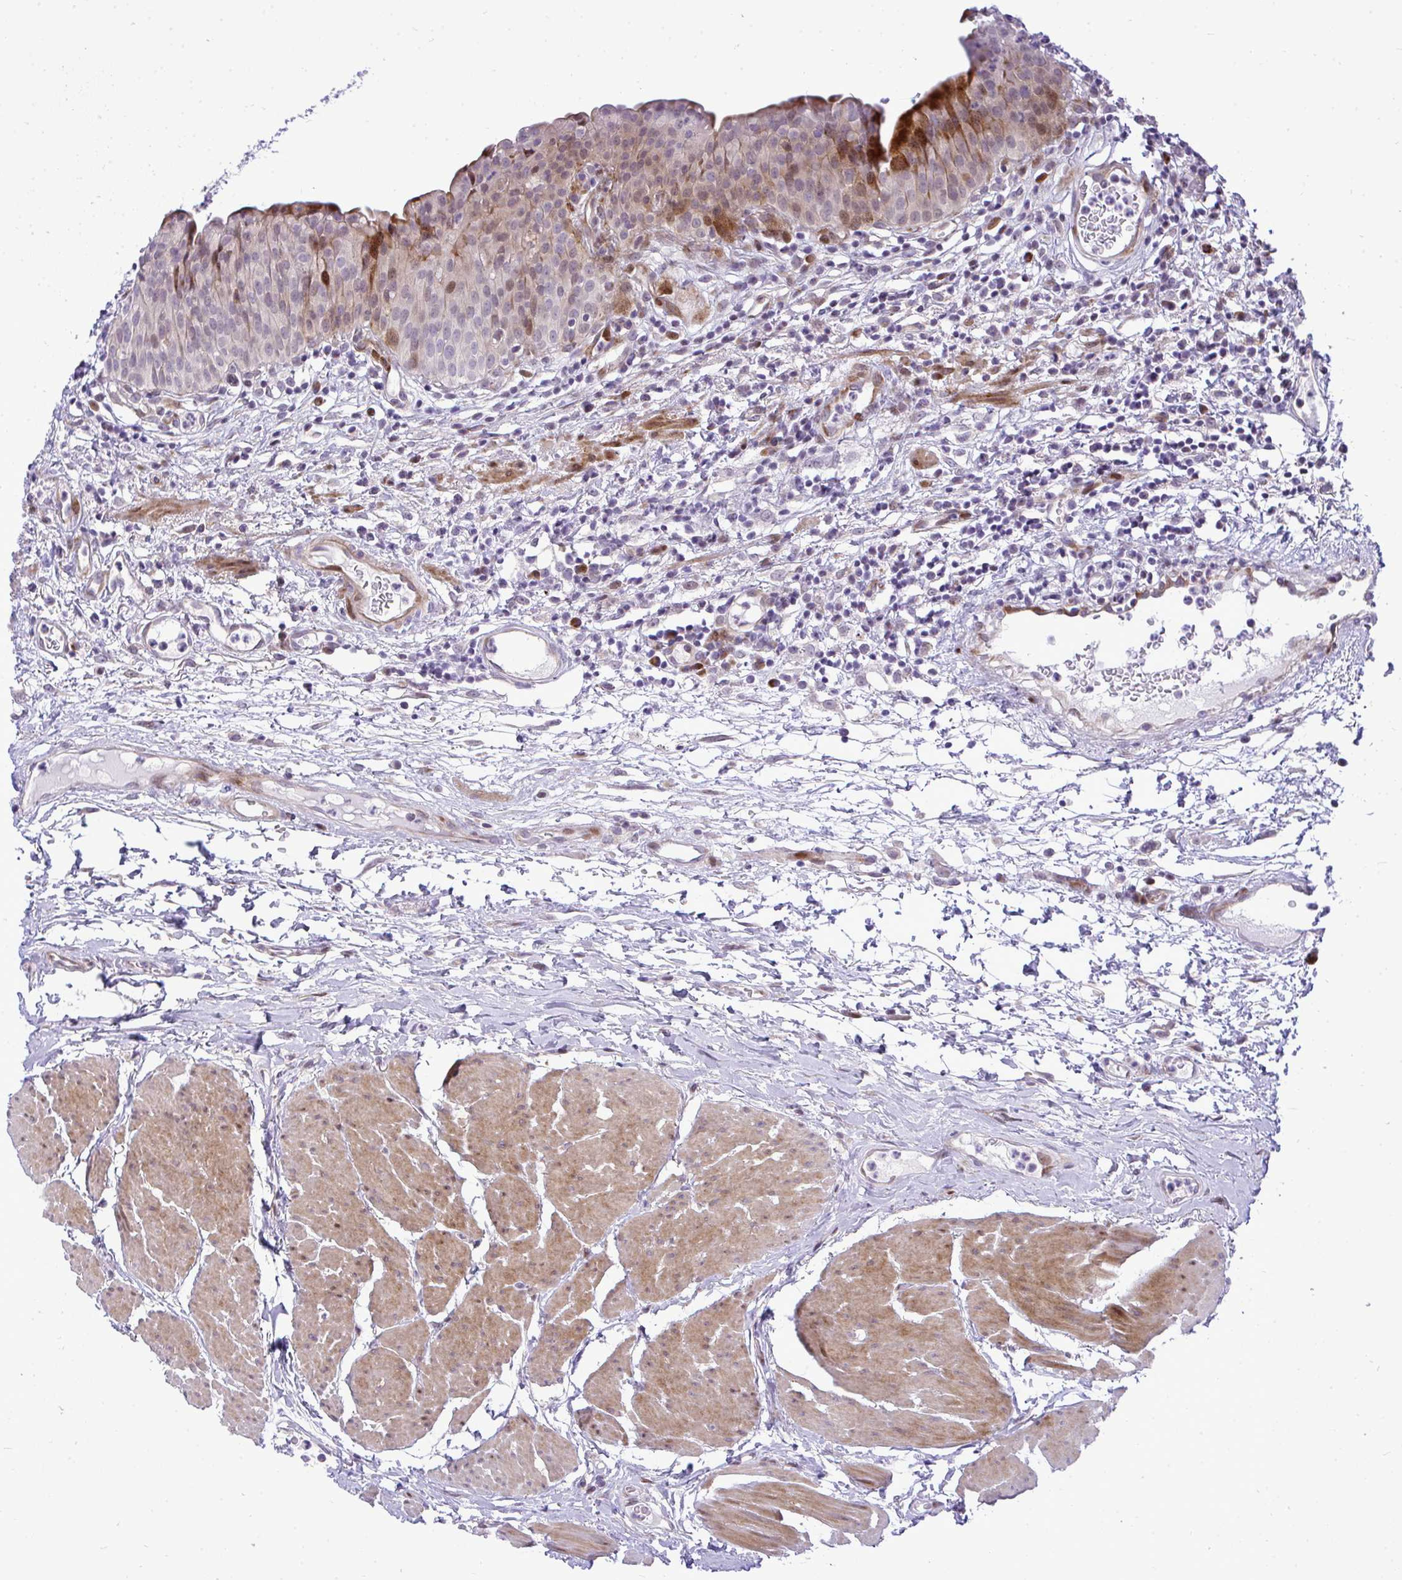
{"staining": {"intensity": "strong", "quantity": "<25%", "location": "cytoplasmic/membranous,nuclear"}, "tissue": "urinary bladder", "cell_type": "Urothelial cells", "image_type": "normal", "snomed": [{"axis": "morphology", "description": "Normal tissue, NOS"}, {"axis": "morphology", "description": "Inflammation, NOS"}, {"axis": "topography", "description": "Urinary bladder"}], "caption": "A high-resolution photomicrograph shows immunohistochemistry staining of benign urinary bladder, which shows strong cytoplasmic/membranous,nuclear staining in about <25% of urothelial cells. Using DAB (brown) and hematoxylin (blue) stains, captured at high magnification using brightfield microscopy.", "gene": "CASTOR2", "patient": {"sex": "male", "age": 57}}